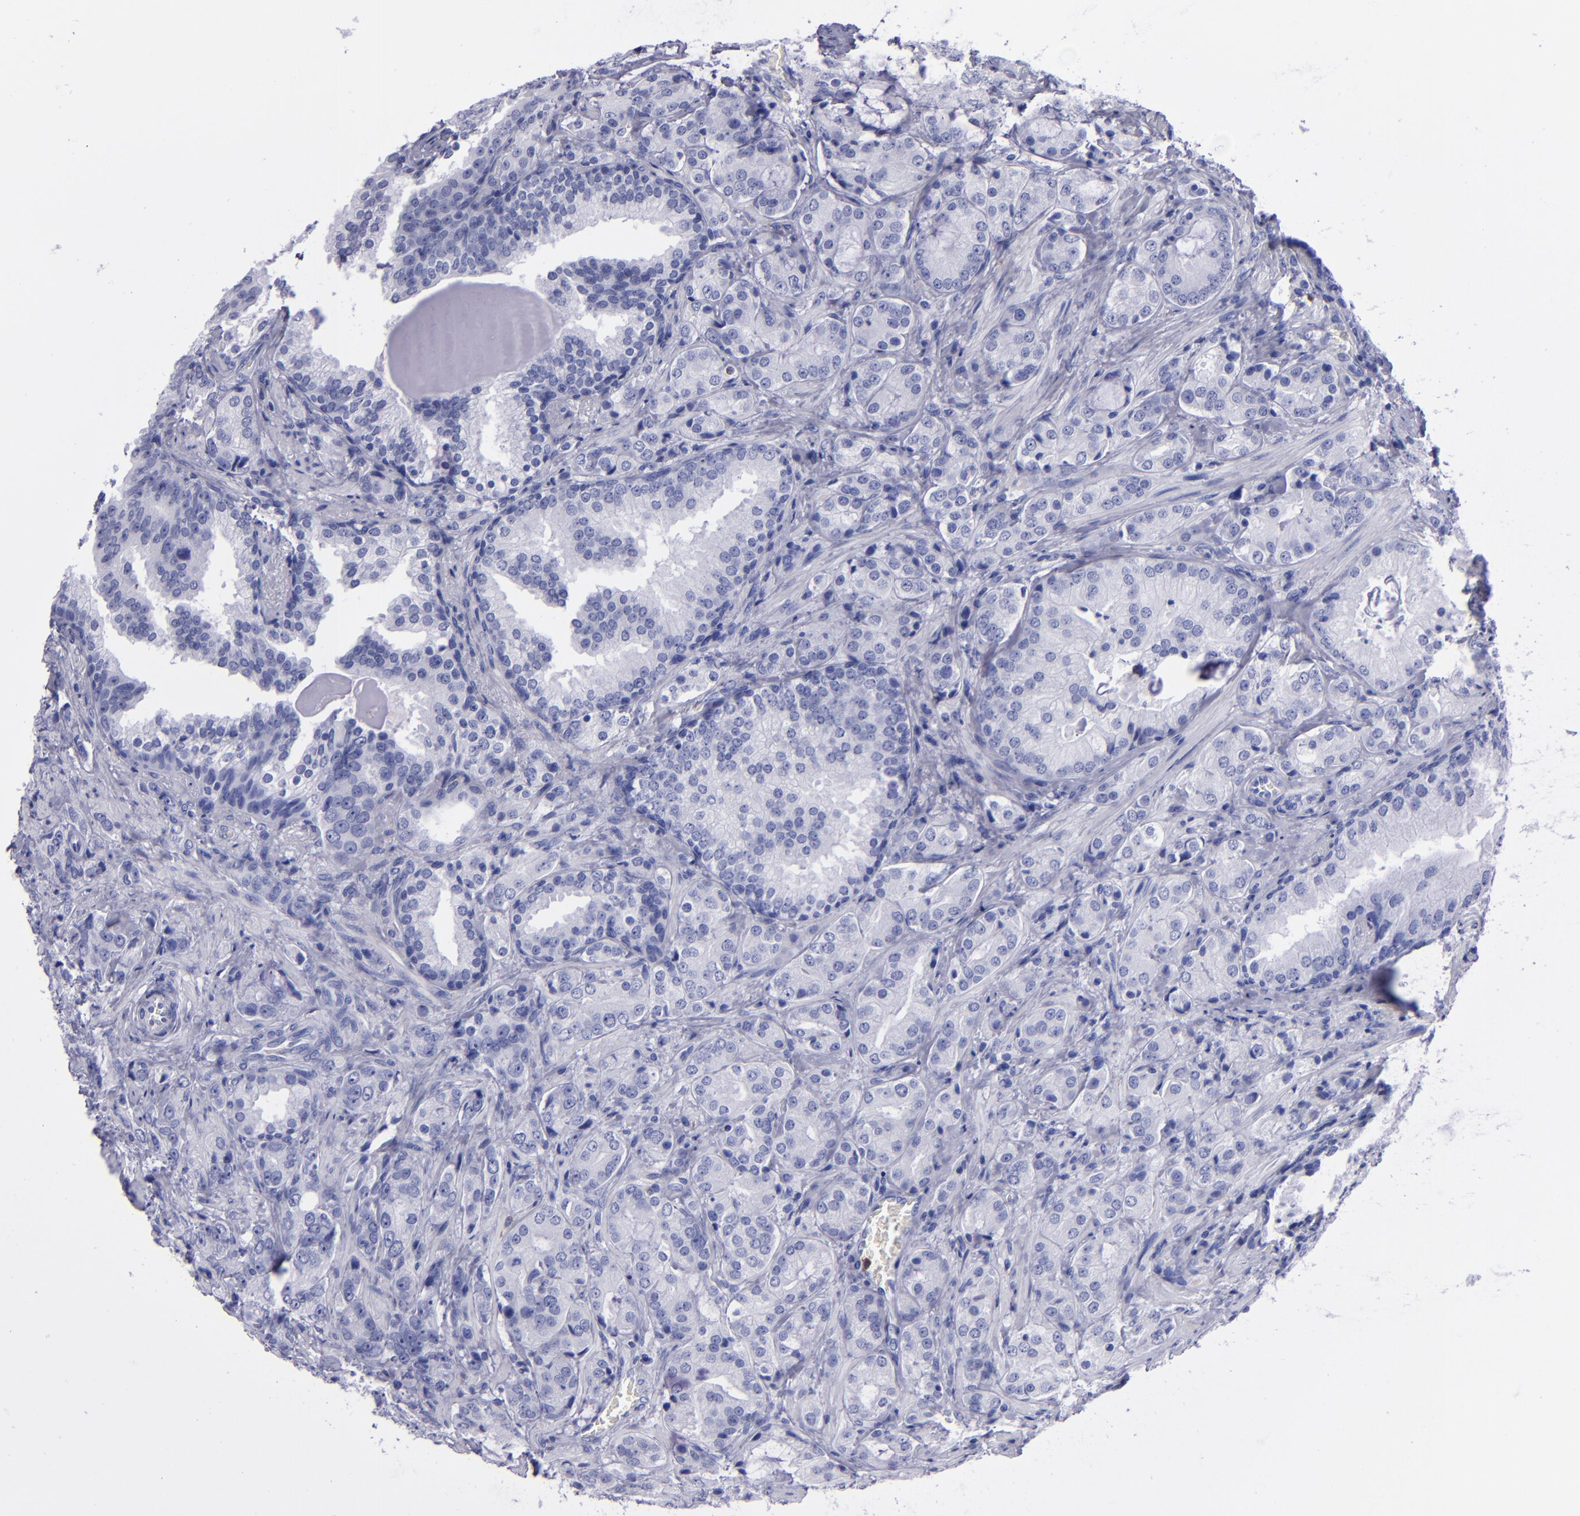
{"staining": {"intensity": "negative", "quantity": "none", "location": "none"}, "tissue": "prostate cancer", "cell_type": "Tumor cells", "image_type": "cancer", "snomed": [{"axis": "morphology", "description": "Adenocarcinoma, Medium grade"}, {"axis": "topography", "description": "Prostate"}], "caption": "An immunohistochemistry (IHC) micrograph of prostate cancer (medium-grade adenocarcinoma) is shown. There is no staining in tumor cells of prostate cancer (medium-grade adenocarcinoma).", "gene": "CR1", "patient": {"sex": "male", "age": 70}}